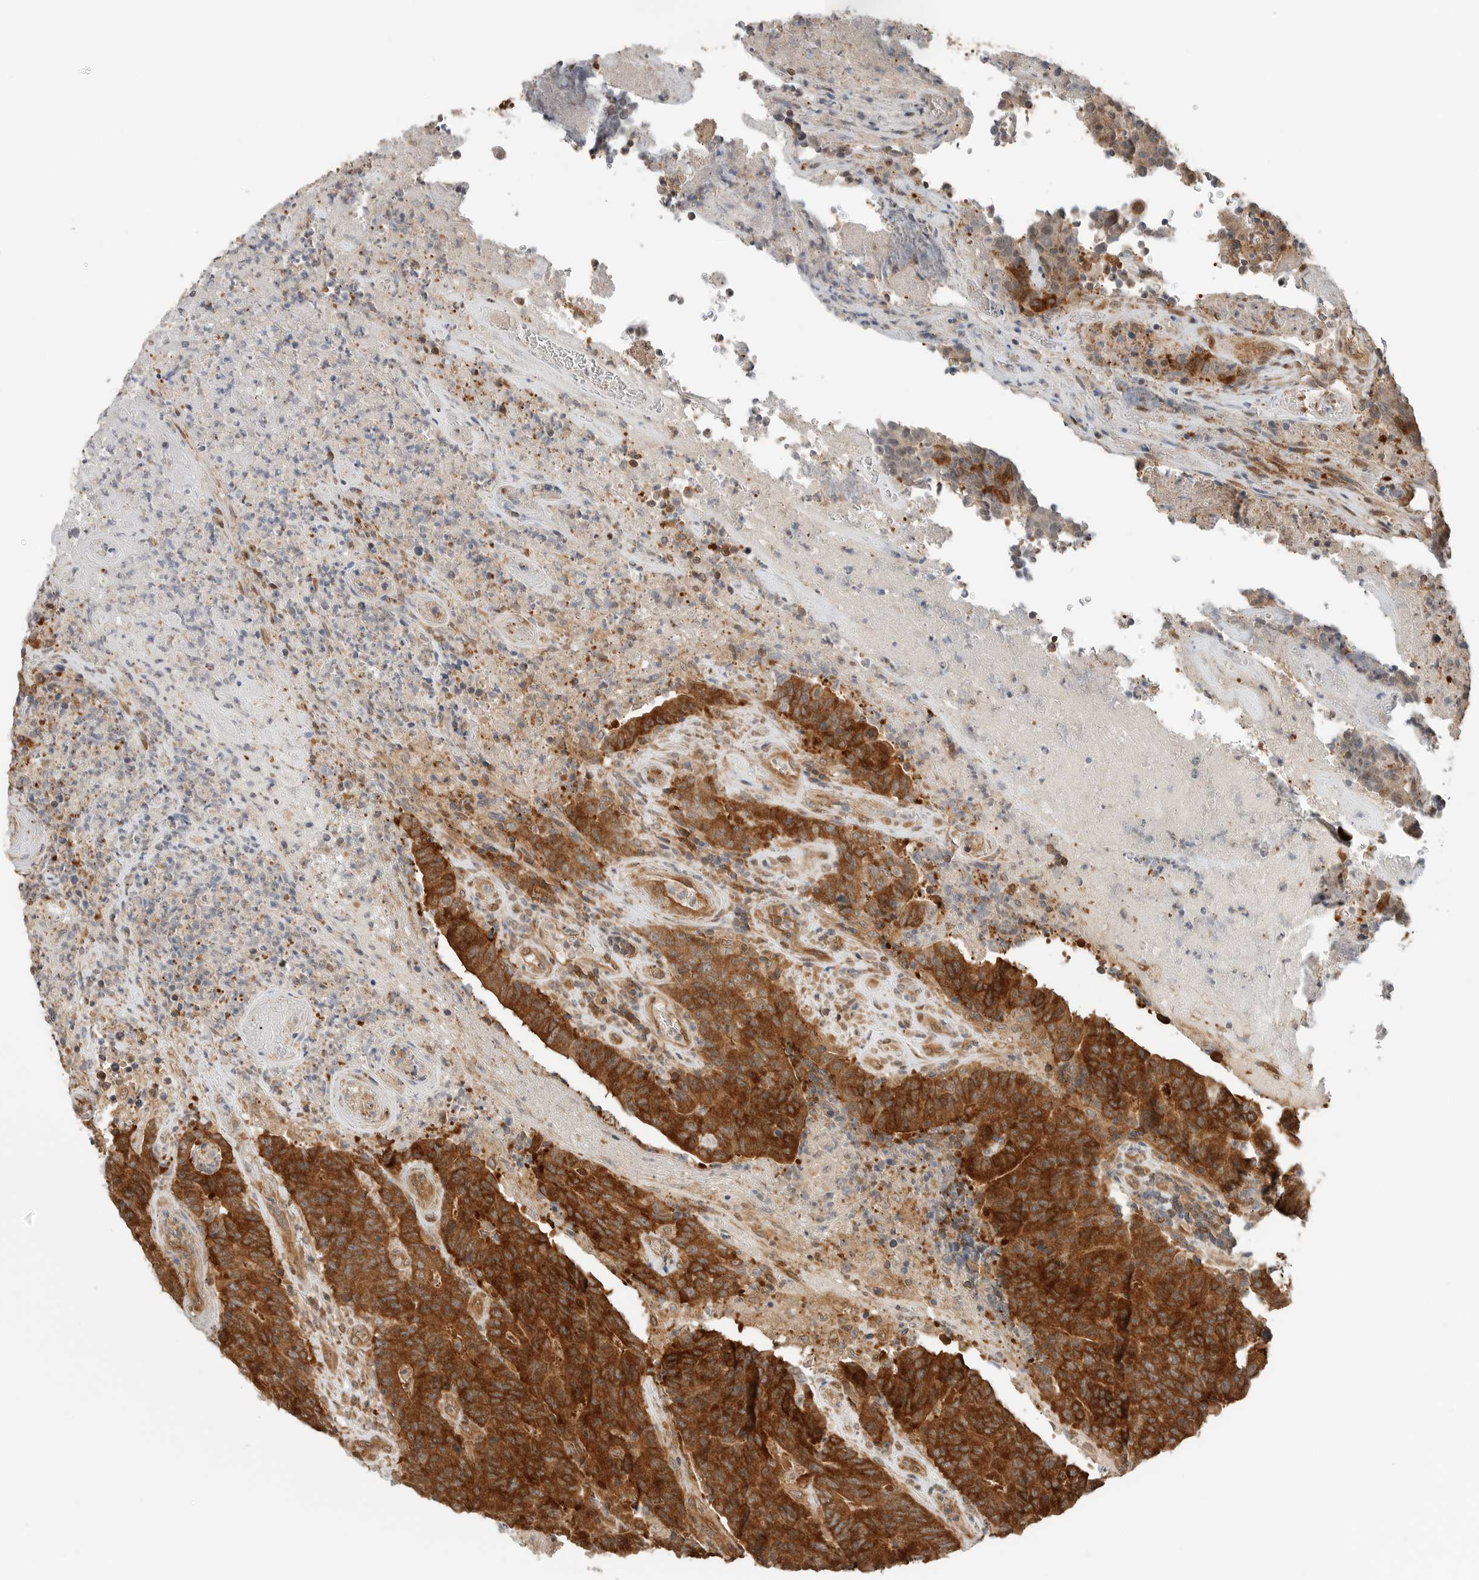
{"staining": {"intensity": "strong", "quantity": ">75%", "location": "cytoplasmic/membranous"}, "tissue": "colorectal cancer", "cell_type": "Tumor cells", "image_type": "cancer", "snomed": [{"axis": "morphology", "description": "Normal tissue, NOS"}, {"axis": "morphology", "description": "Adenocarcinoma, NOS"}, {"axis": "topography", "description": "Colon"}], "caption": "Colorectal adenocarcinoma was stained to show a protein in brown. There is high levels of strong cytoplasmic/membranous expression in approximately >75% of tumor cells.", "gene": "XPNPEP1", "patient": {"sex": "female", "age": 75}}